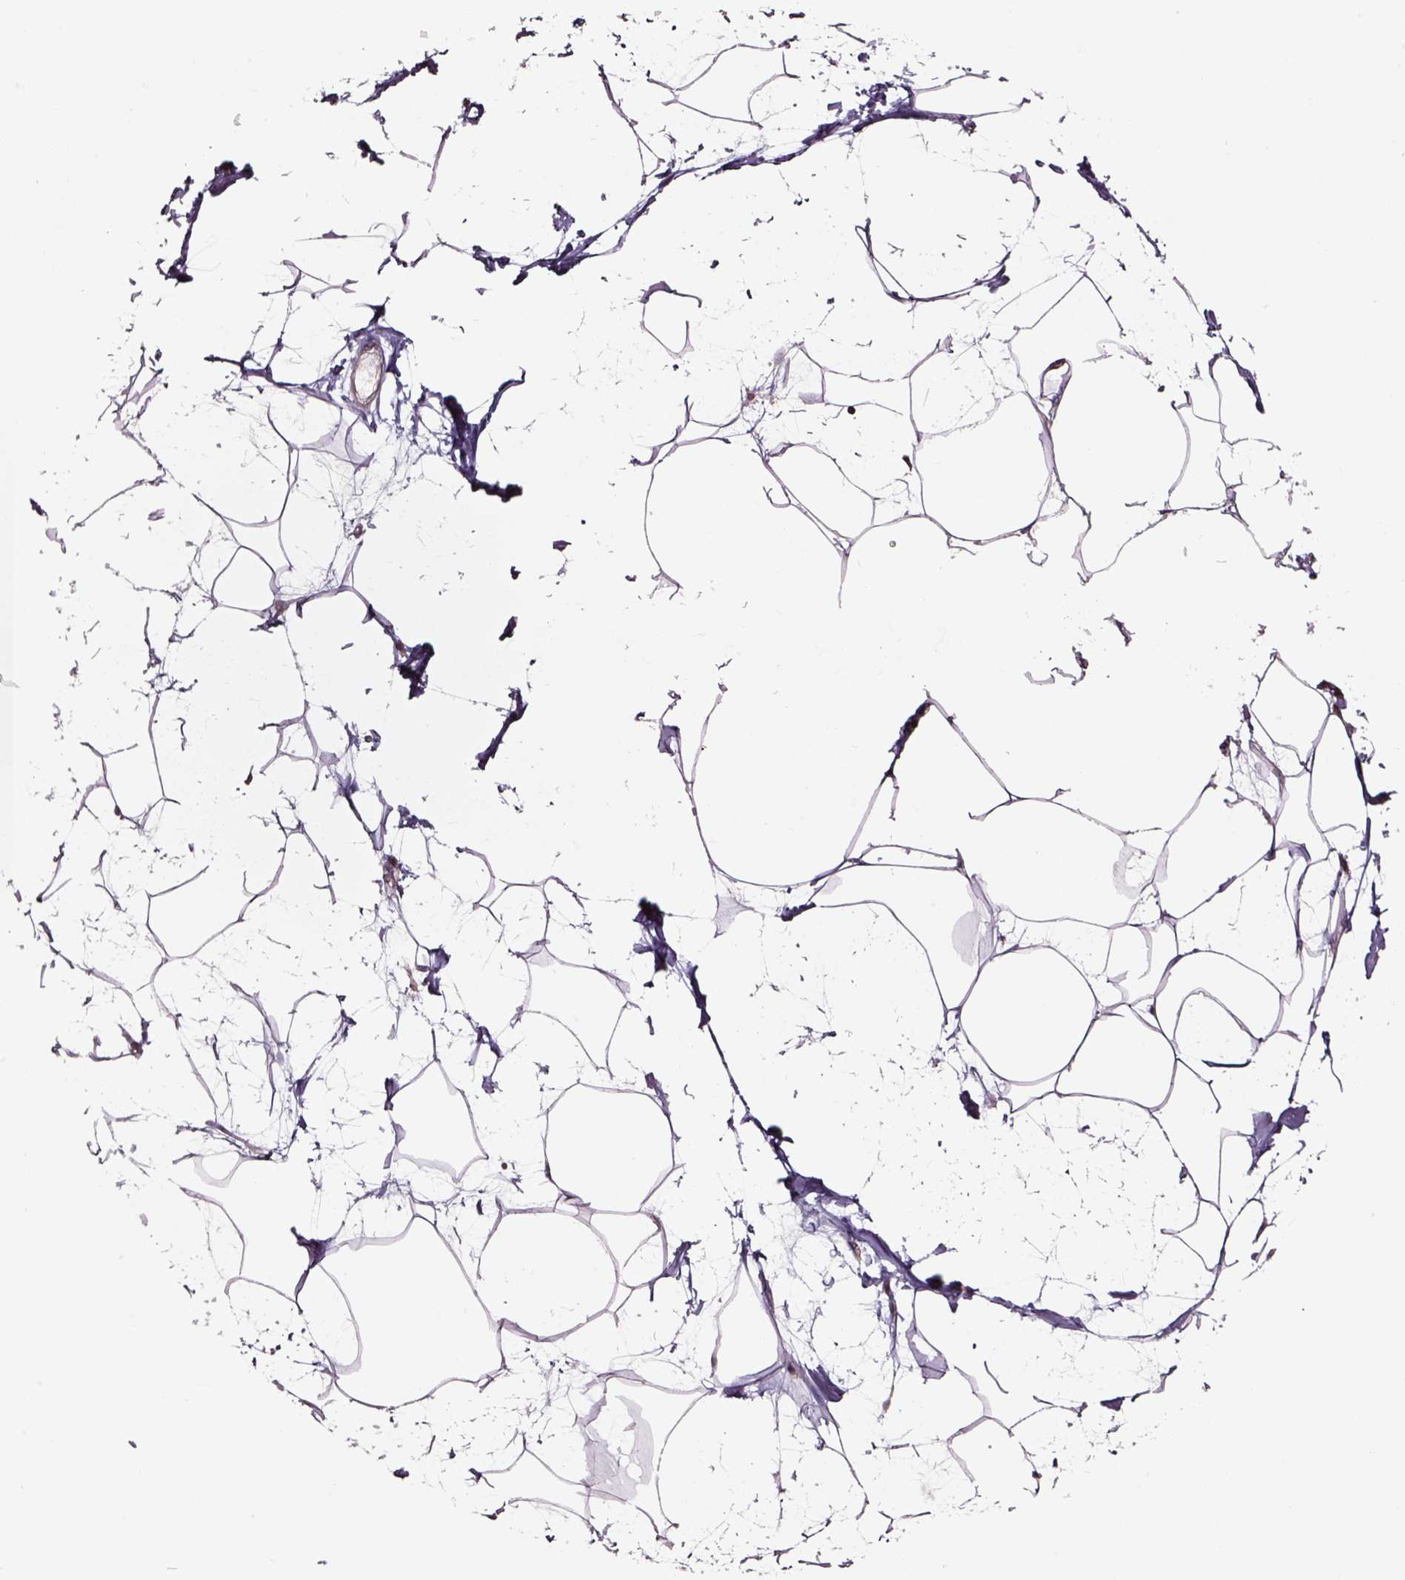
{"staining": {"intensity": "weak", "quantity": ">75%", "location": "cytoplasmic/membranous"}, "tissue": "breast", "cell_type": "Adipocytes", "image_type": "normal", "snomed": [{"axis": "morphology", "description": "Normal tissue, NOS"}, {"axis": "topography", "description": "Breast"}], "caption": "Breast stained for a protein (brown) displays weak cytoplasmic/membranous positive expression in approximately >75% of adipocytes.", "gene": "RASSF5", "patient": {"sex": "female", "age": 45}}